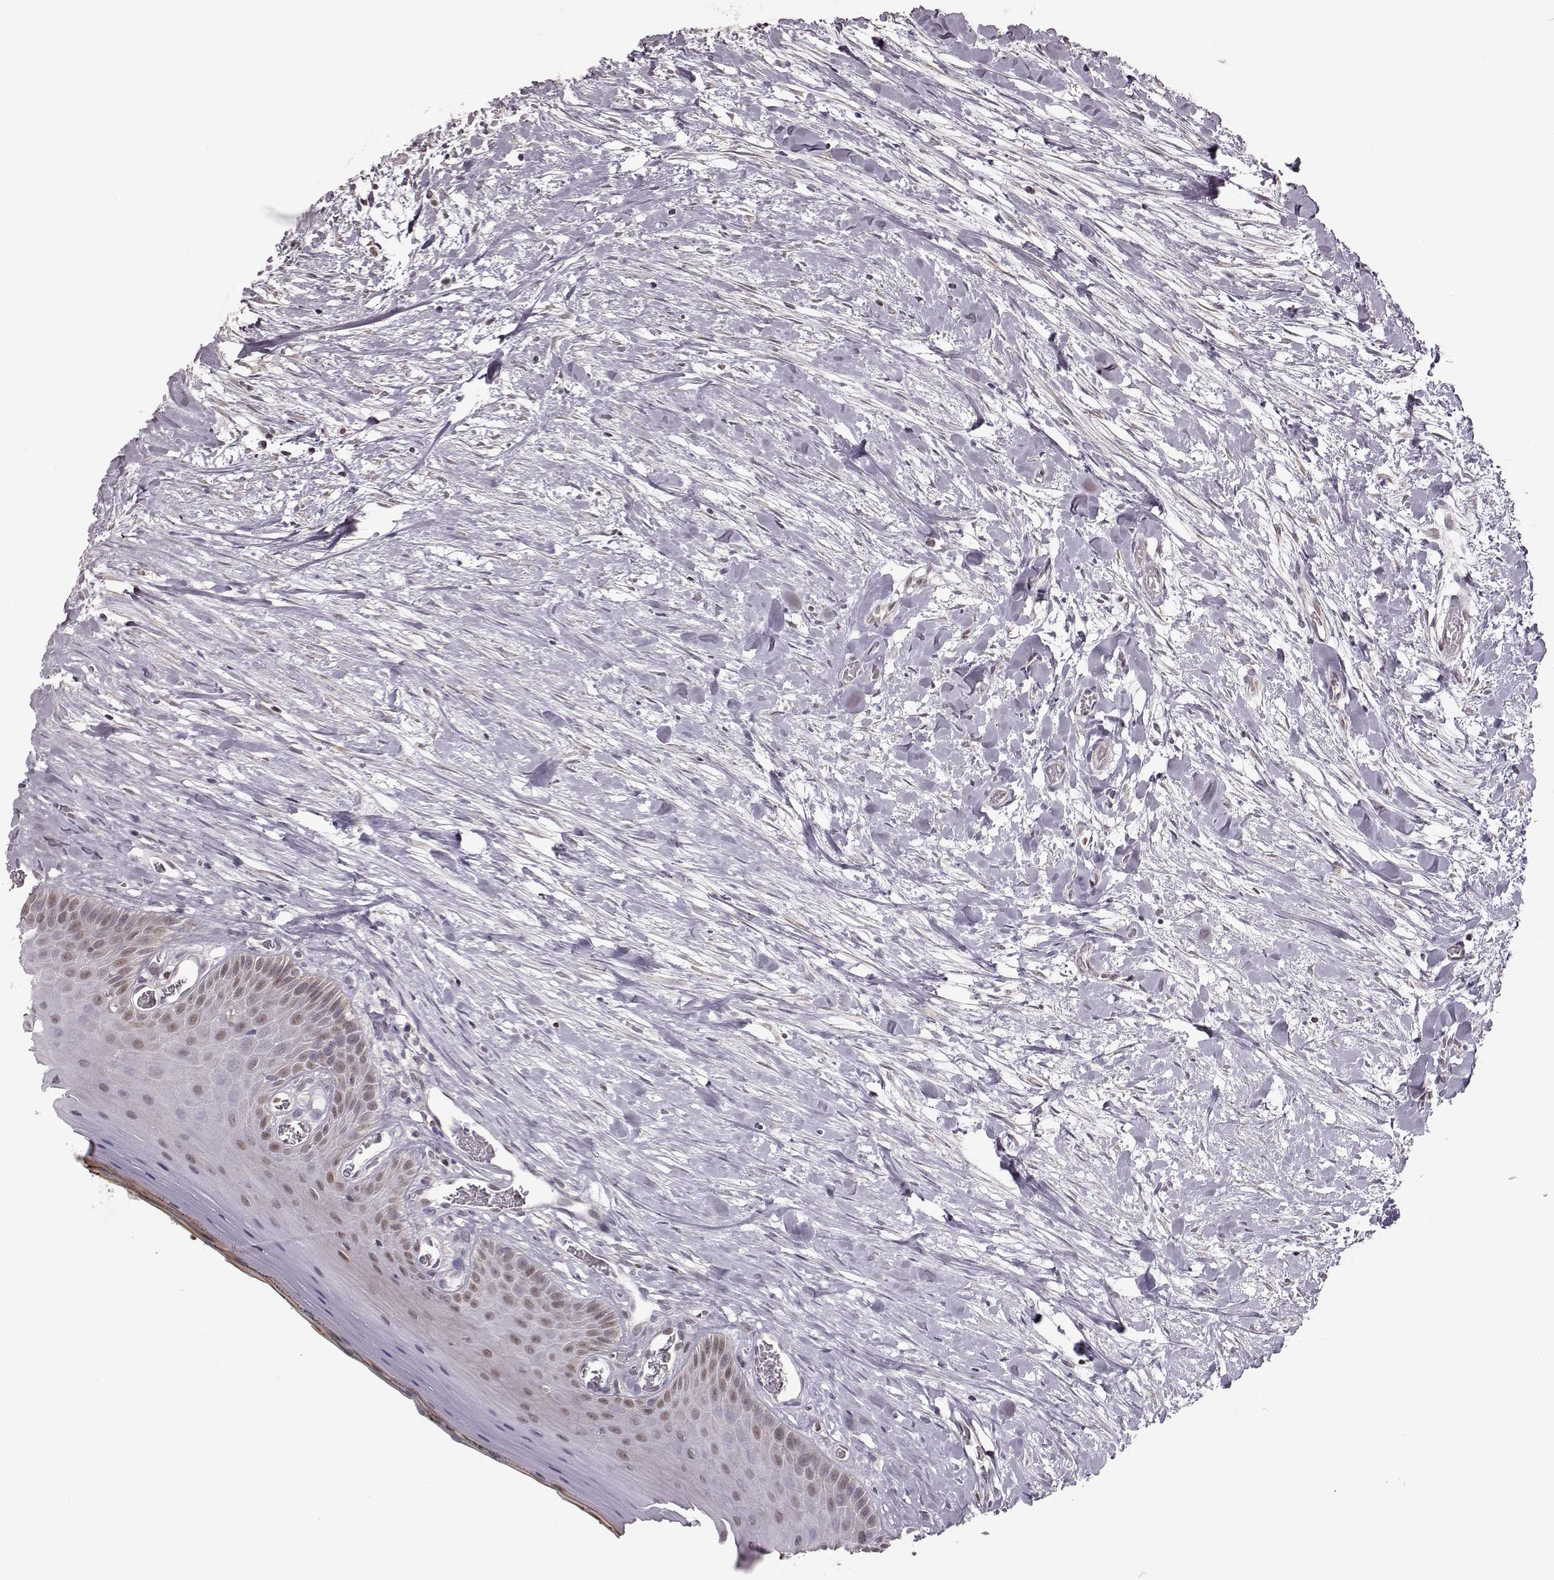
{"staining": {"intensity": "moderate", "quantity": "<25%", "location": "nuclear"}, "tissue": "oral mucosa", "cell_type": "Squamous epithelial cells", "image_type": "normal", "snomed": [{"axis": "morphology", "description": "Normal tissue, NOS"}, {"axis": "topography", "description": "Oral tissue"}], "caption": "Oral mucosa stained with a brown dye reveals moderate nuclear positive expression in approximately <25% of squamous epithelial cells.", "gene": "KLF6", "patient": {"sex": "female", "age": 43}}